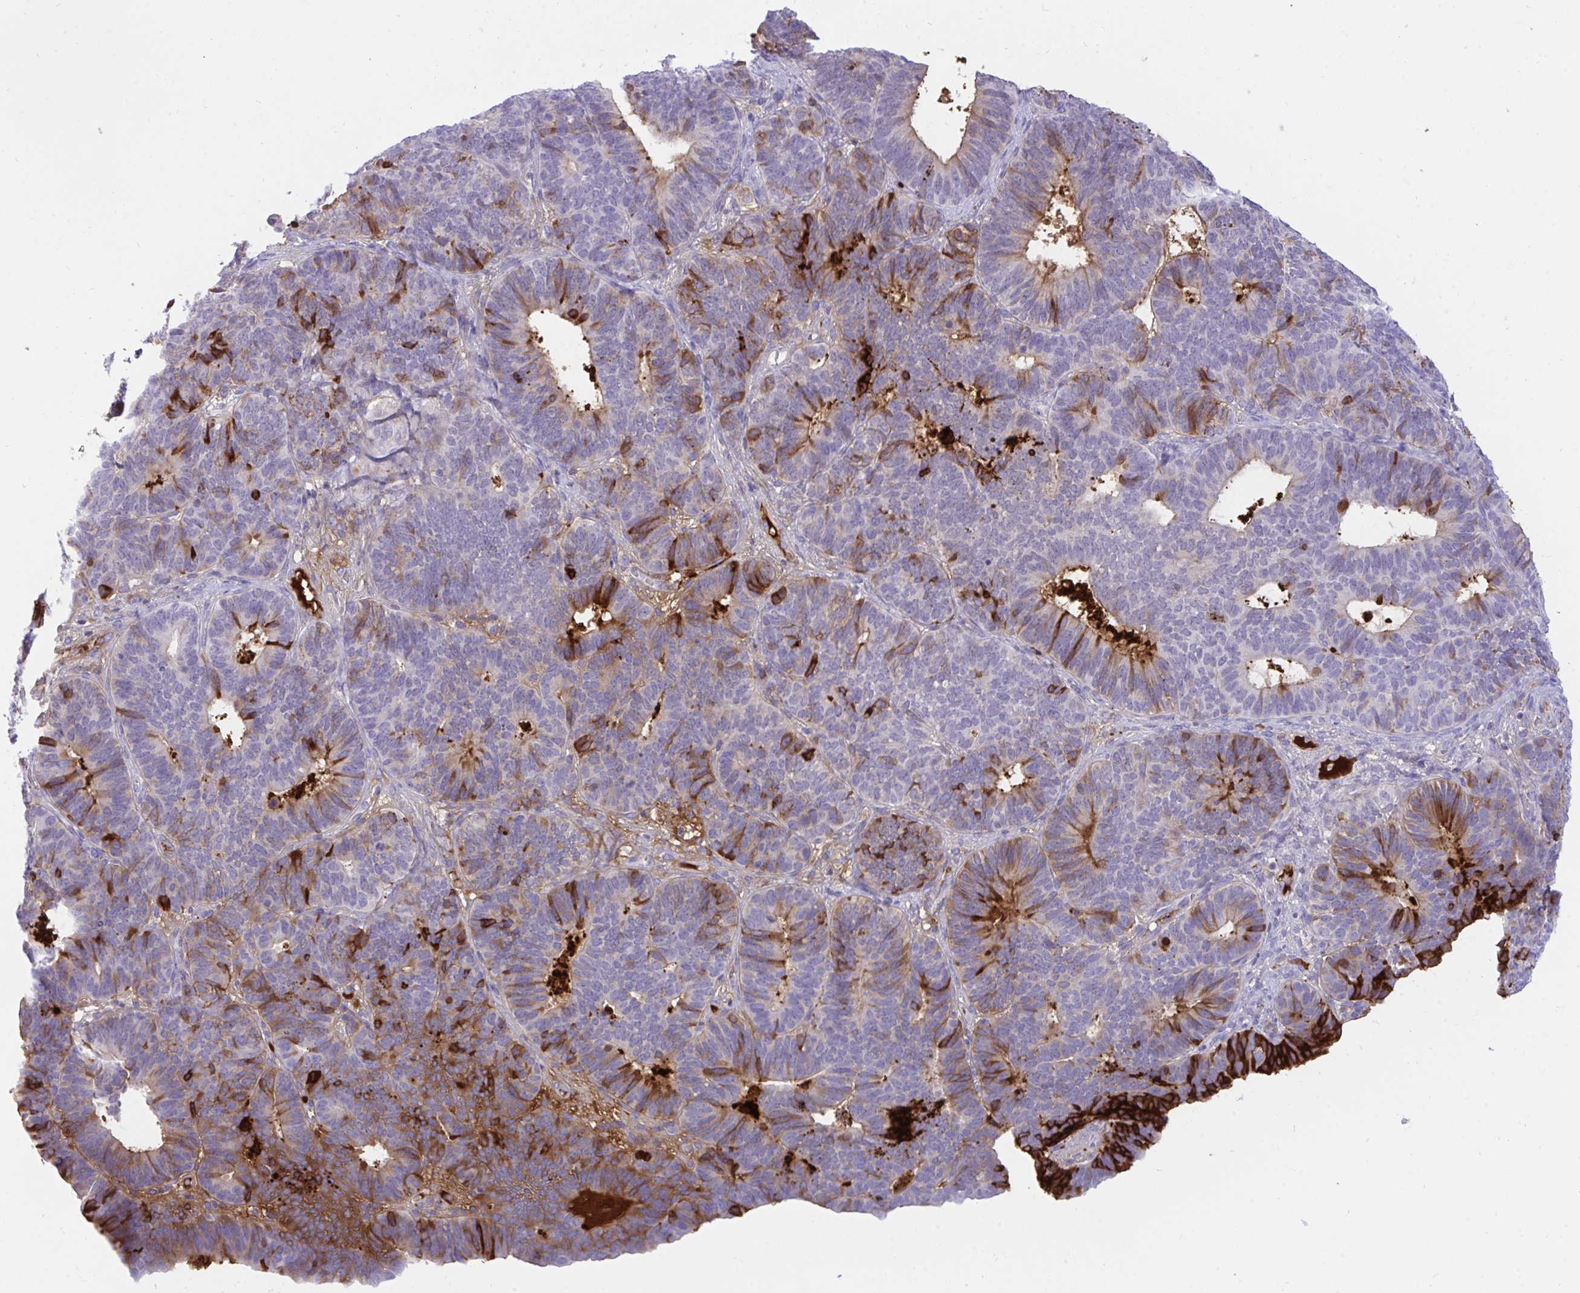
{"staining": {"intensity": "strong", "quantity": "25%-75%", "location": "cytoplasmic/membranous"}, "tissue": "endometrial cancer", "cell_type": "Tumor cells", "image_type": "cancer", "snomed": [{"axis": "morphology", "description": "Adenocarcinoma, NOS"}, {"axis": "topography", "description": "Endometrium"}], "caption": "Protein expression by immunohistochemistry exhibits strong cytoplasmic/membranous positivity in about 25%-75% of tumor cells in endometrial cancer. (DAB (3,3'-diaminobenzidine) = brown stain, brightfield microscopy at high magnification).", "gene": "F2", "patient": {"sex": "female", "age": 70}}